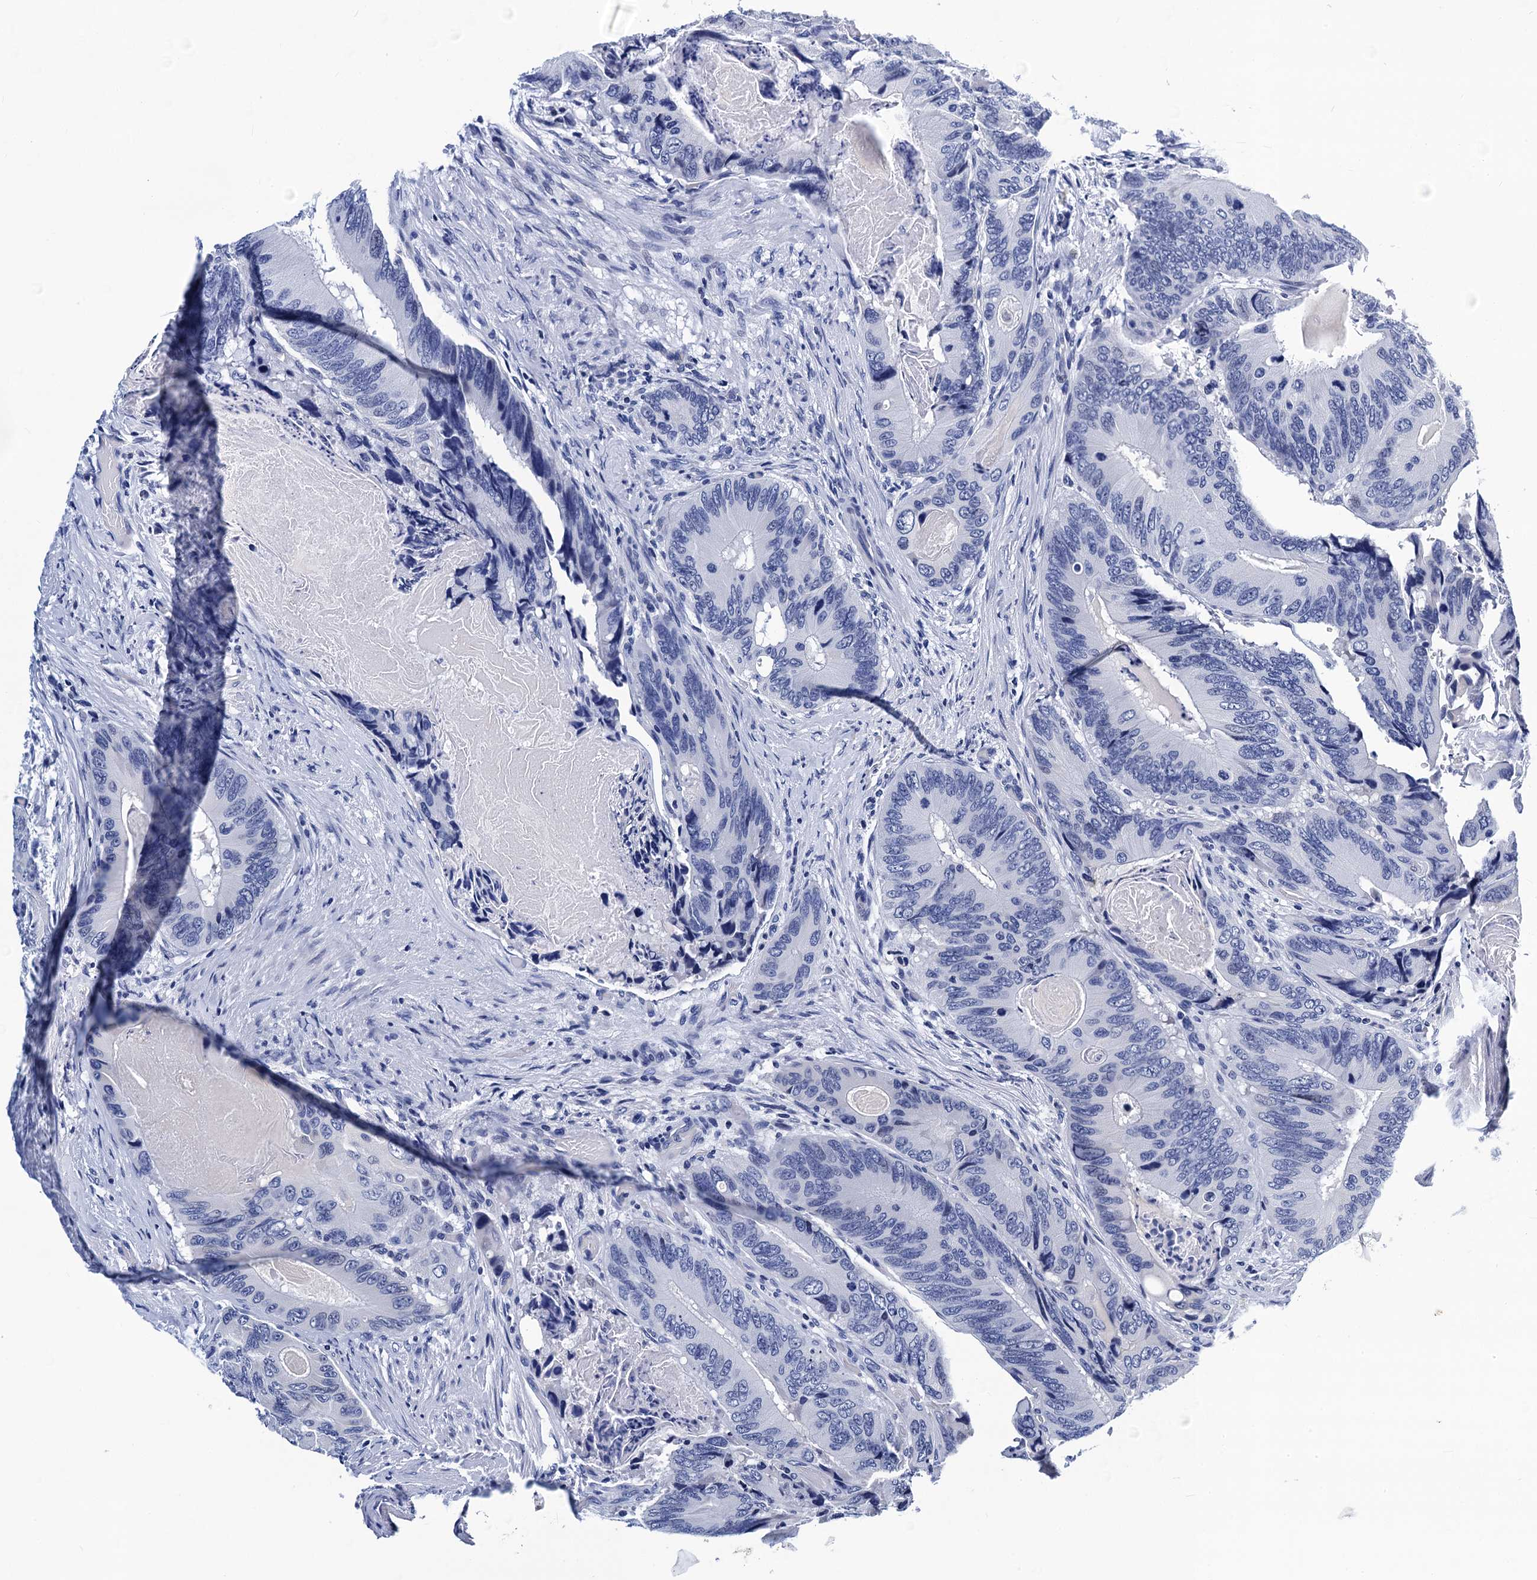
{"staining": {"intensity": "negative", "quantity": "none", "location": "none"}, "tissue": "colorectal cancer", "cell_type": "Tumor cells", "image_type": "cancer", "snomed": [{"axis": "morphology", "description": "Adenocarcinoma, NOS"}, {"axis": "topography", "description": "Colon"}], "caption": "Tumor cells show no significant protein expression in adenocarcinoma (colorectal). The staining was performed using DAB (3,3'-diaminobenzidine) to visualize the protein expression in brown, while the nuclei were stained in blue with hematoxylin (Magnification: 20x).", "gene": "LRRC30", "patient": {"sex": "male", "age": 84}}